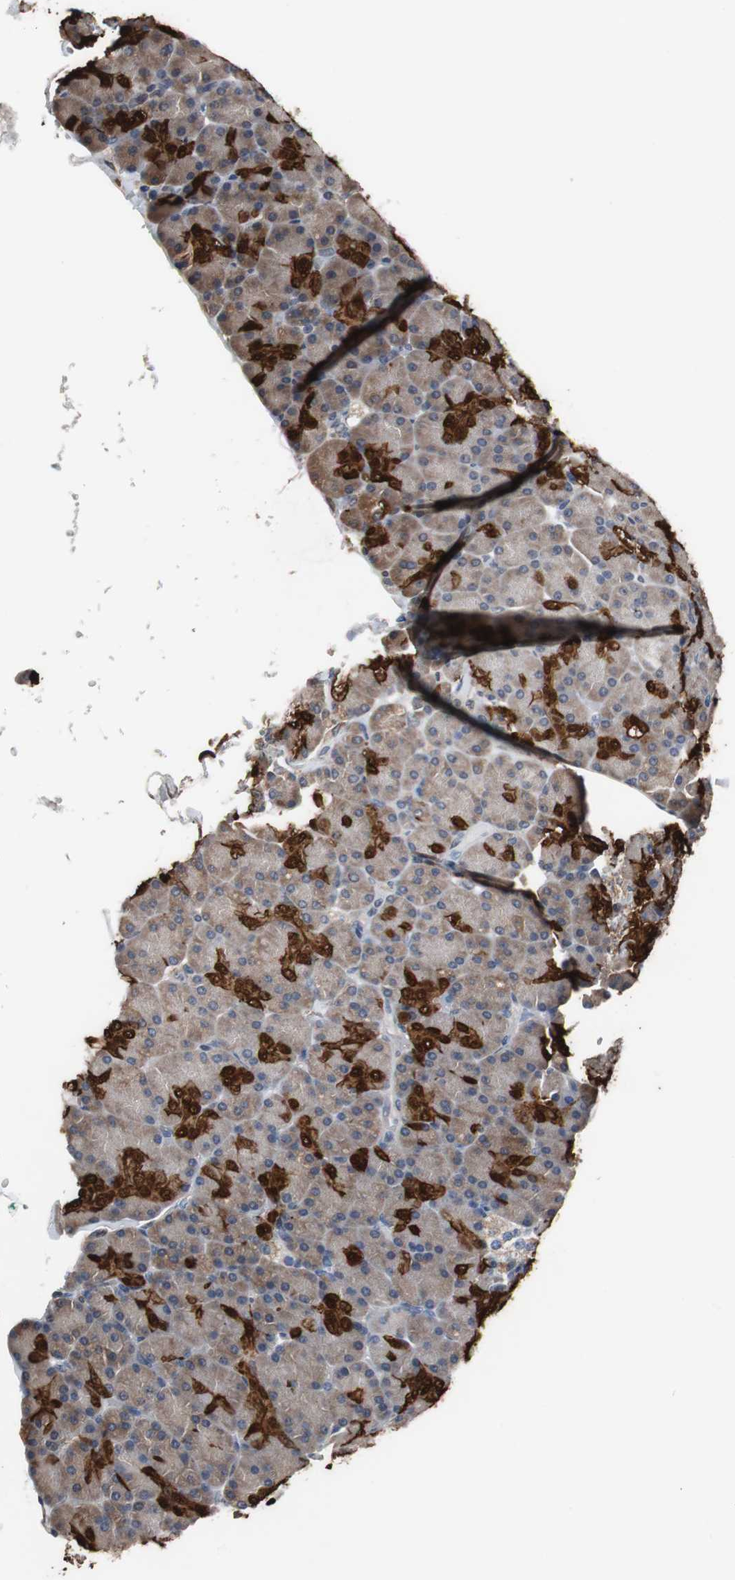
{"staining": {"intensity": "strong", "quantity": "<25%", "location": "cytoplasmic/membranous,nuclear"}, "tissue": "pancreas", "cell_type": "Exocrine glandular cells", "image_type": "normal", "snomed": [{"axis": "morphology", "description": "Normal tissue, NOS"}, {"axis": "topography", "description": "Pancreas"}], "caption": "The photomicrograph exhibits staining of benign pancreas, revealing strong cytoplasmic/membranous,nuclear protein staining (brown color) within exocrine glandular cells. (Stains: DAB (3,3'-diaminobenzidine) in brown, nuclei in blue, Microscopy: brightfield microscopy at high magnification).", "gene": "ANXA4", "patient": {"sex": "female", "age": 43}}